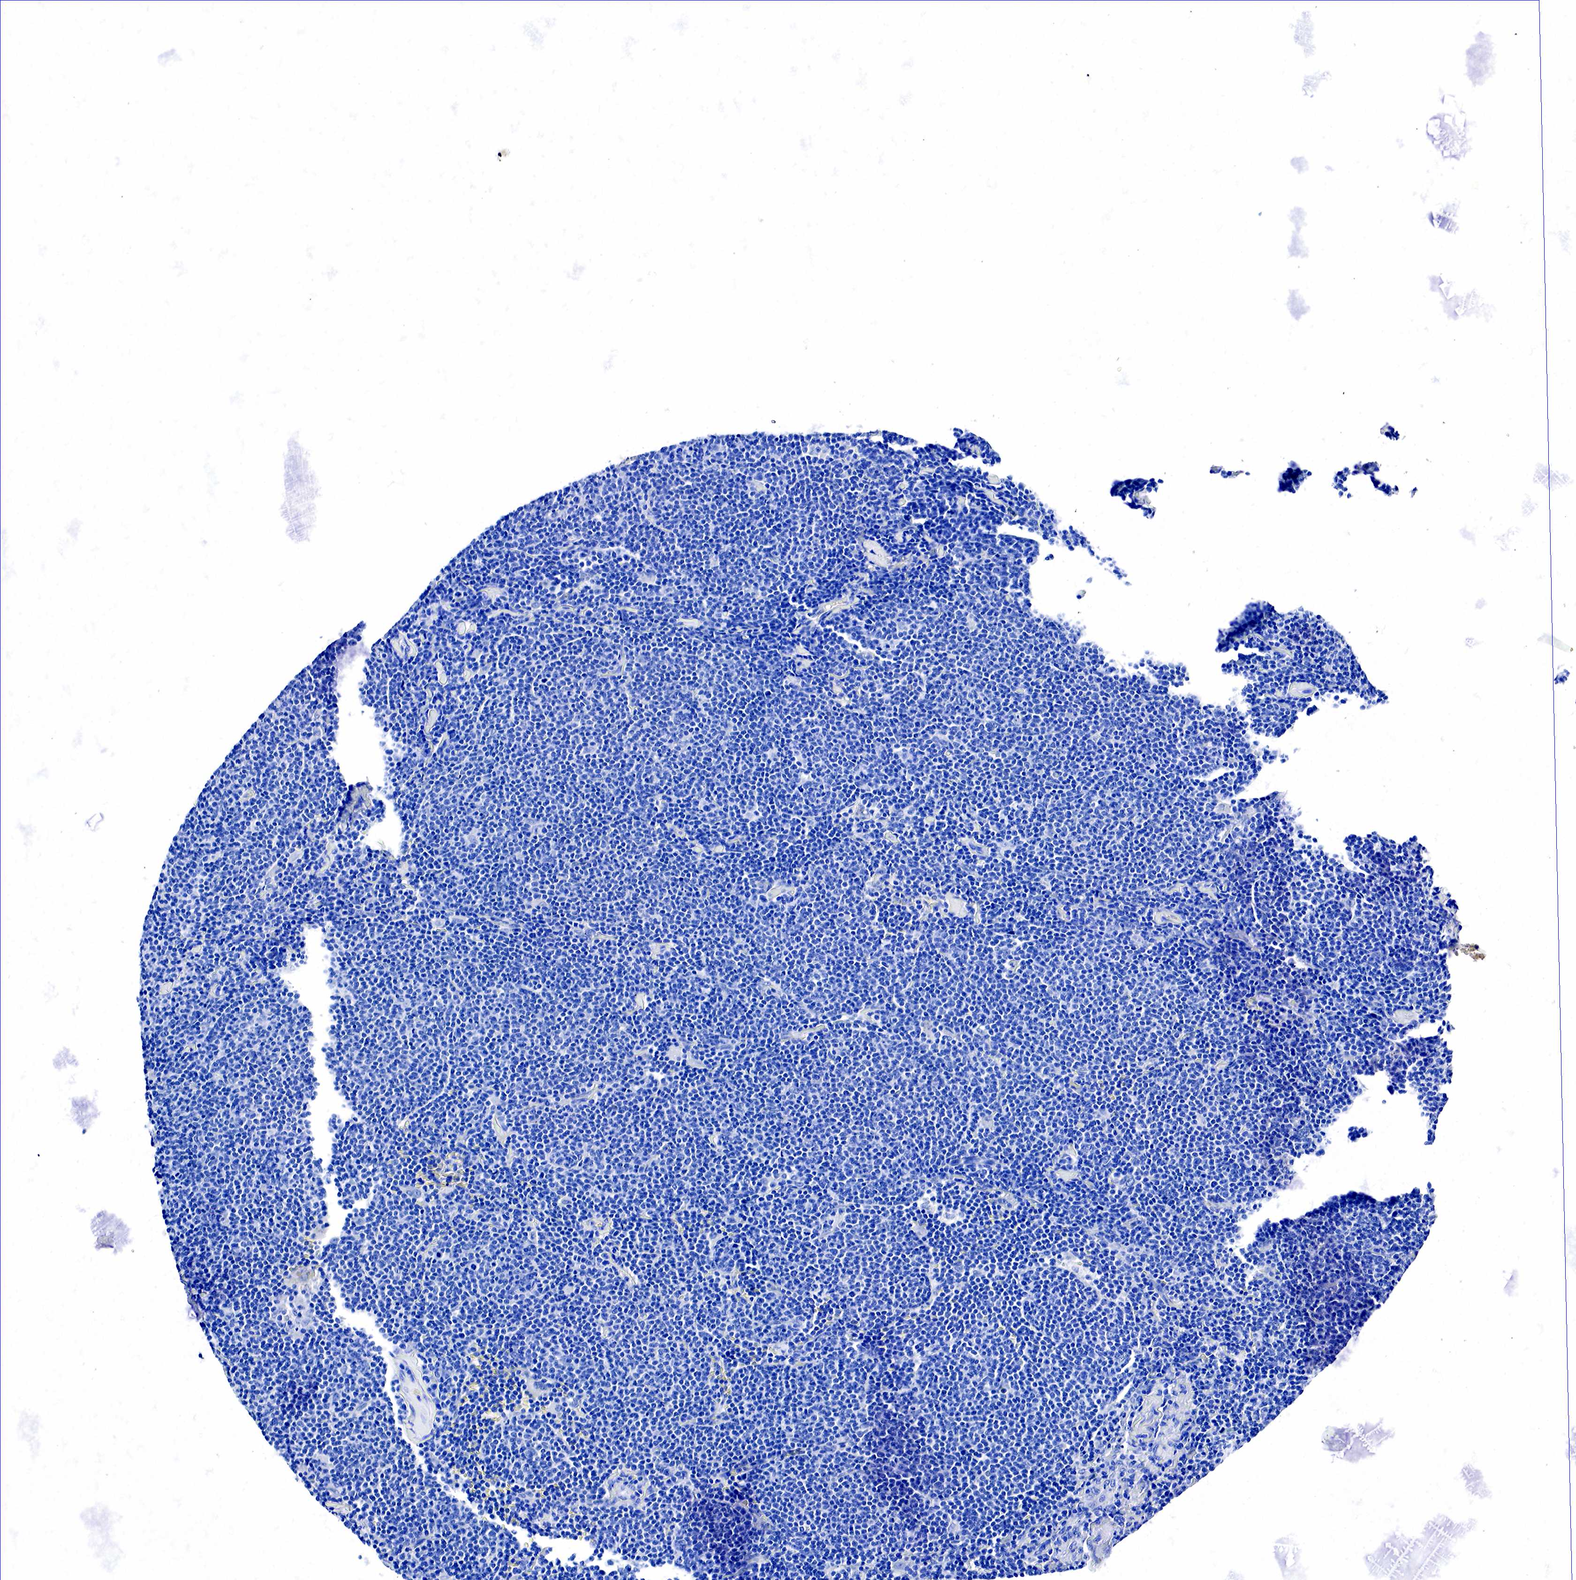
{"staining": {"intensity": "negative", "quantity": "none", "location": "none"}, "tissue": "lymphoma", "cell_type": "Tumor cells", "image_type": "cancer", "snomed": [{"axis": "morphology", "description": "Malignant lymphoma, non-Hodgkin's type, Low grade"}, {"axis": "topography", "description": "Lymph node"}], "caption": "This is a micrograph of immunohistochemistry staining of lymphoma, which shows no expression in tumor cells. Brightfield microscopy of immunohistochemistry (IHC) stained with DAB (brown) and hematoxylin (blue), captured at high magnification.", "gene": "ACP3", "patient": {"sex": "male", "age": 65}}